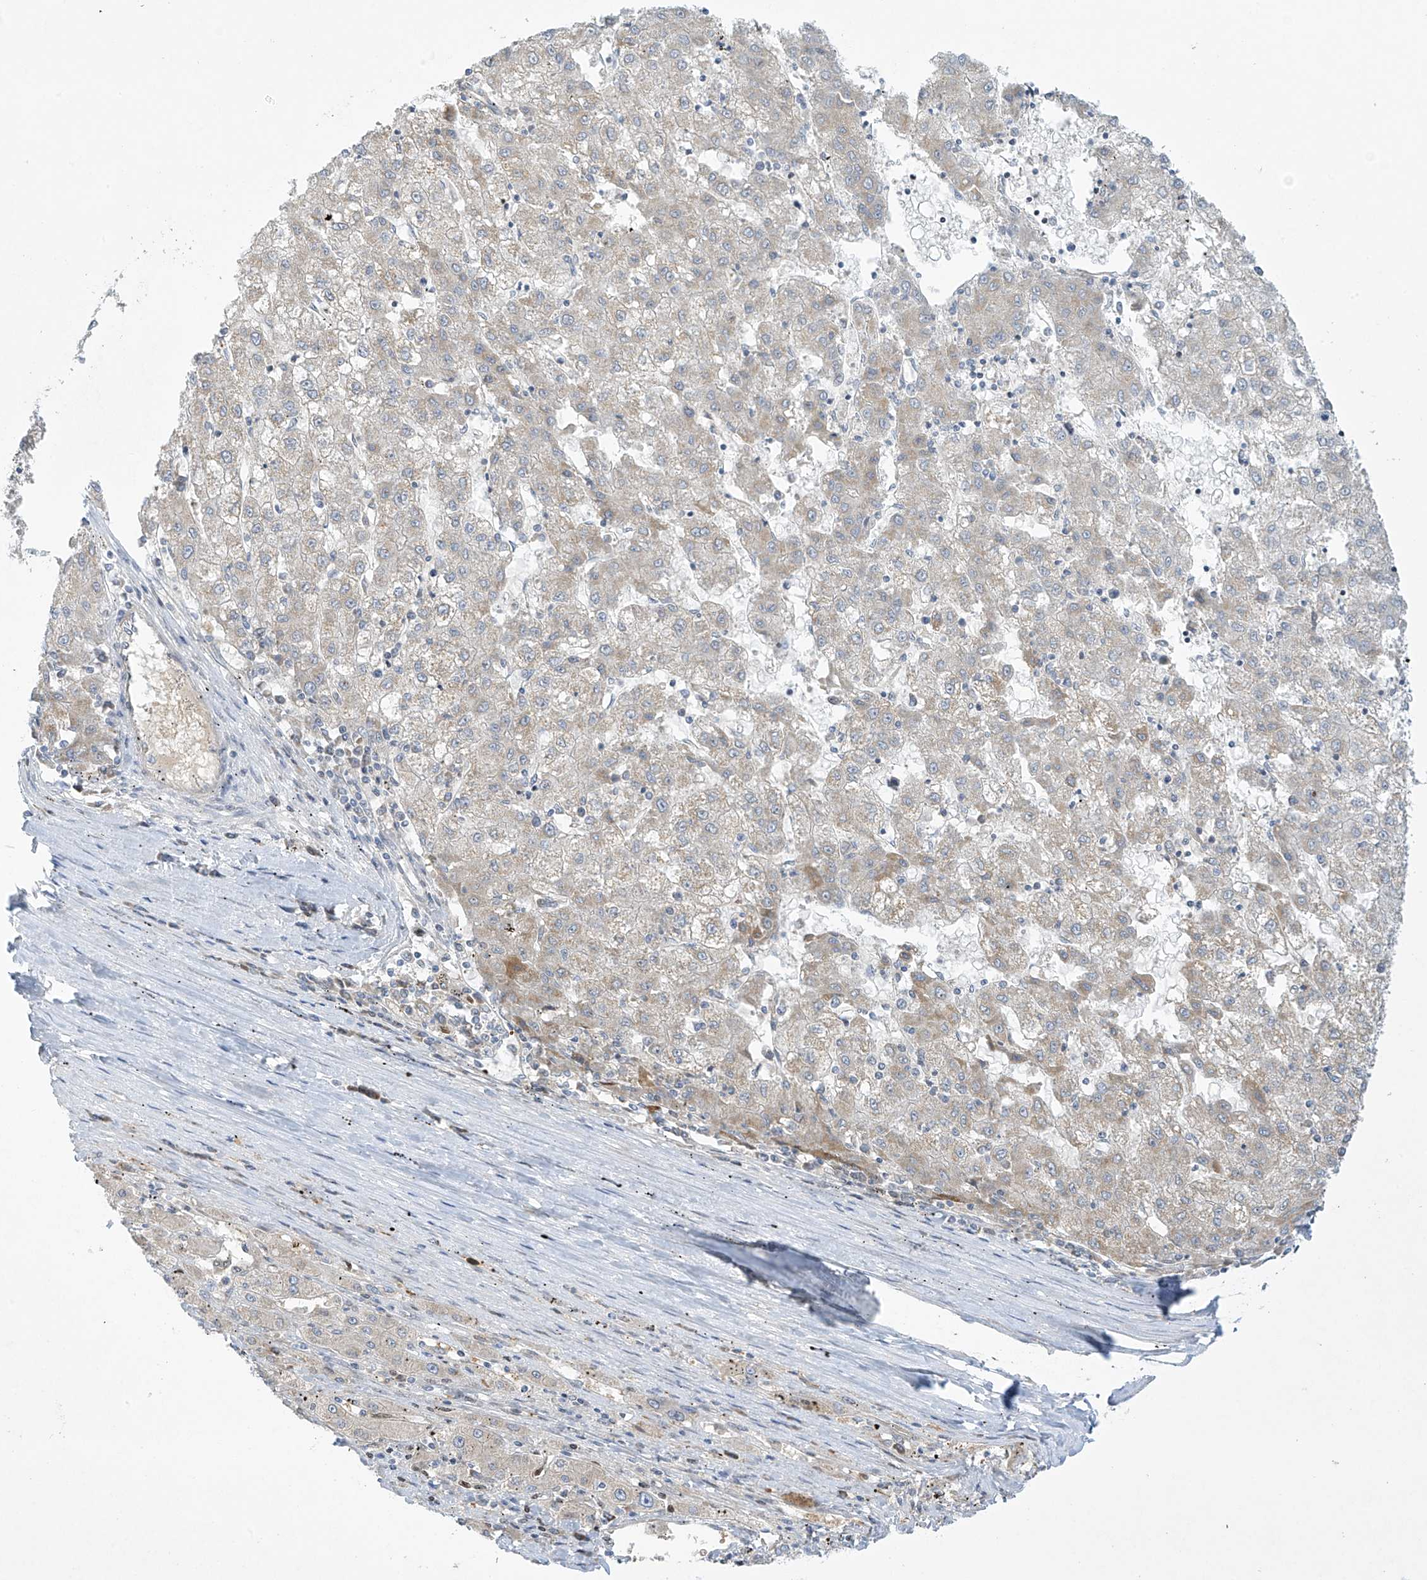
{"staining": {"intensity": "negative", "quantity": "none", "location": "none"}, "tissue": "liver cancer", "cell_type": "Tumor cells", "image_type": "cancer", "snomed": [{"axis": "morphology", "description": "Carcinoma, Hepatocellular, NOS"}, {"axis": "topography", "description": "Liver"}], "caption": "This micrograph is of liver hepatocellular carcinoma stained with immunohistochemistry to label a protein in brown with the nuclei are counter-stained blue. There is no positivity in tumor cells. Nuclei are stained in blue.", "gene": "METTL18", "patient": {"sex": "male", "age": 72}}